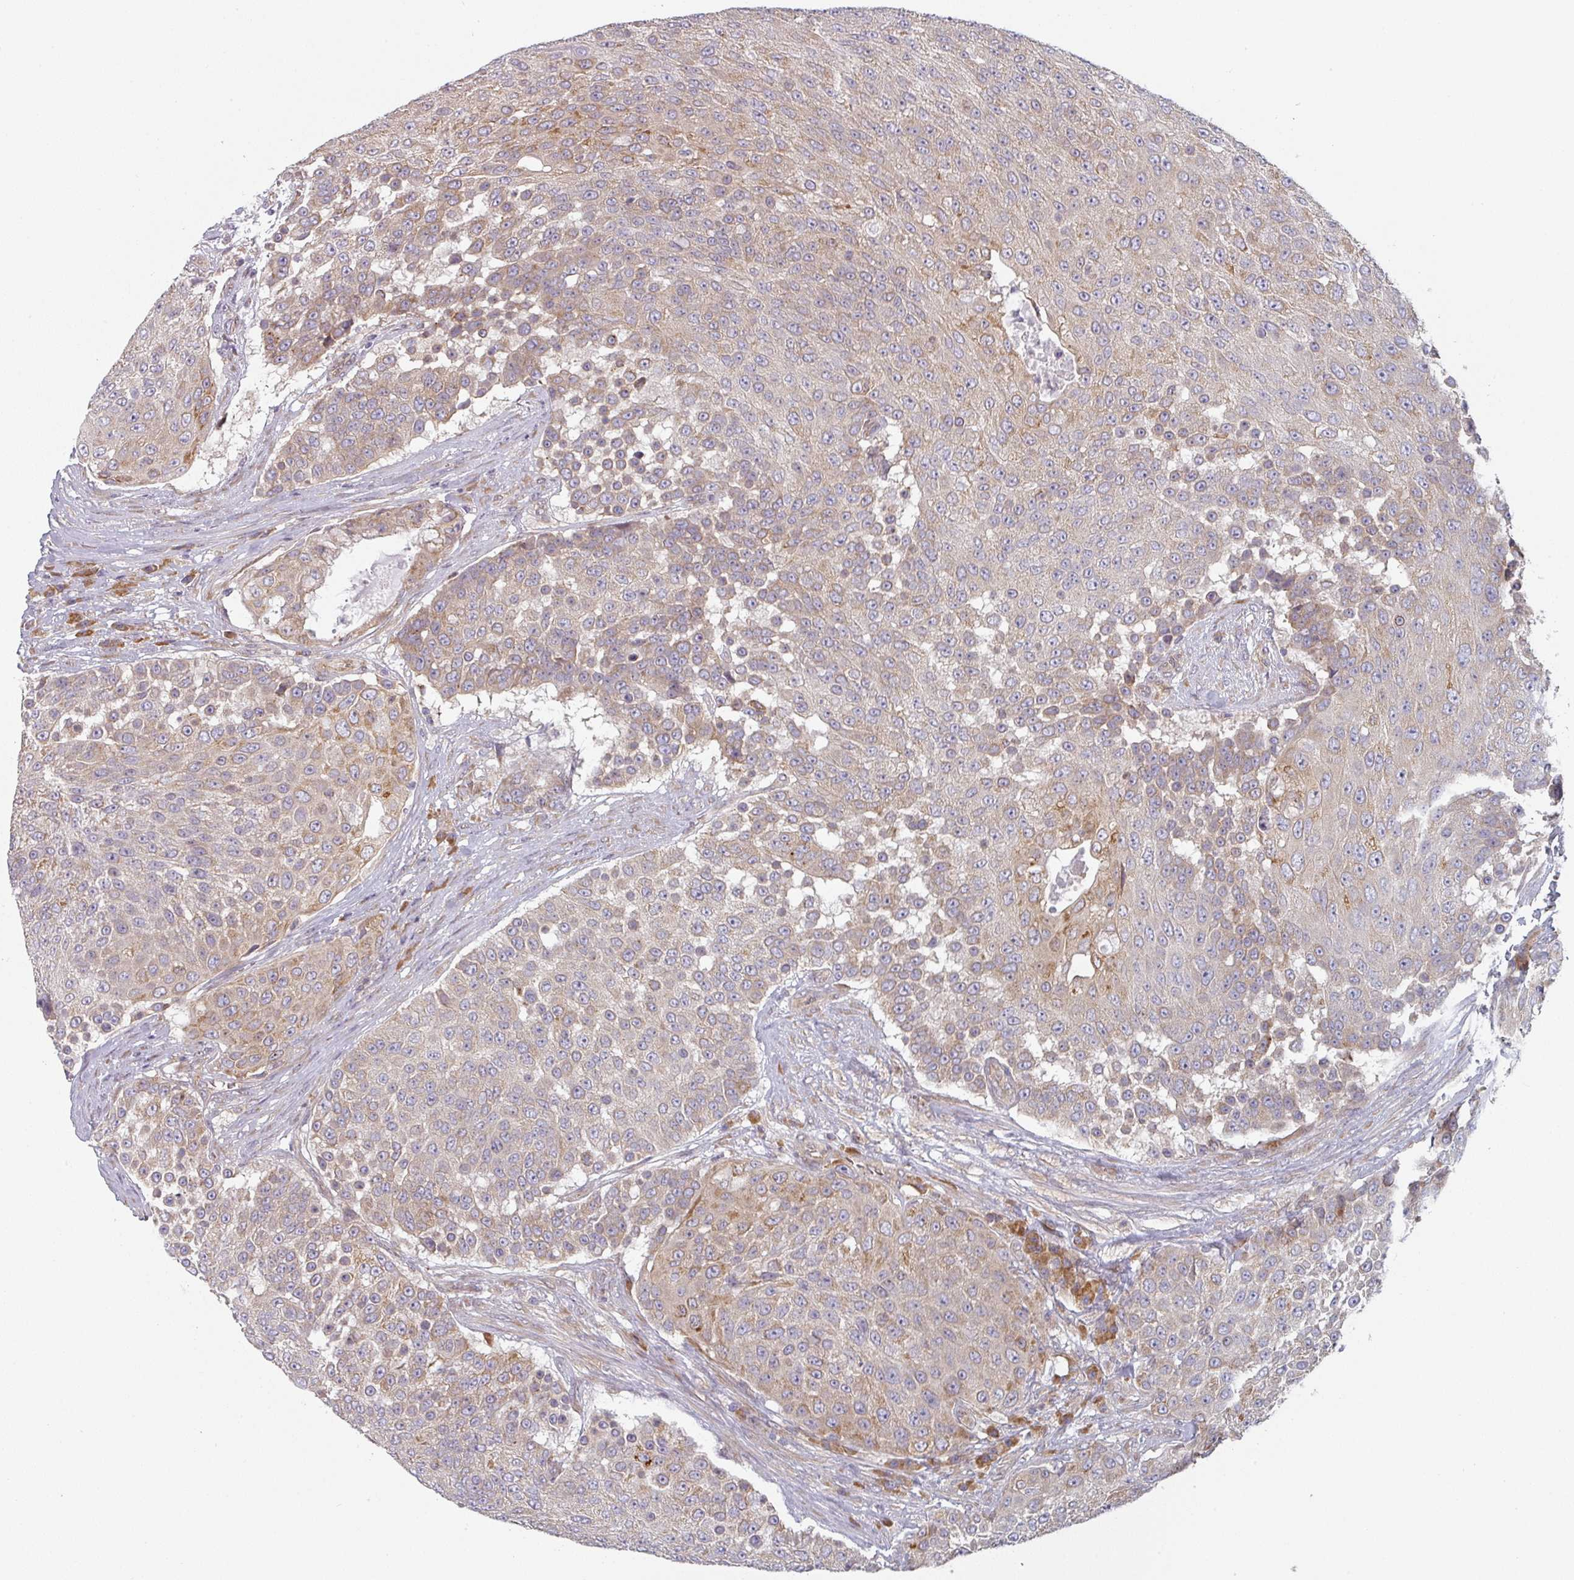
{"staining": {"intensity": "weak", "quantity": "25%-75%", "location": "cytoplasmic/membranous"}, "tissue": "urothelial cancer", "cell_type": "Tumor cells", "image_type": "cancer", "snomed": [{"axis": "morphology", "description": "Urothelial carcinoma, High grade"}, {"axis": "topography", "description": "Urinary bladder"}], "caption": "Immunohistochemistry (IHC) of urothelial cancer displays low levels of weak cytoplasmic/membranous staining in approximately 25%-75% of tumor cells.", "gene": "TAPT1", "patient": {"sex": "female", "age": 63}}